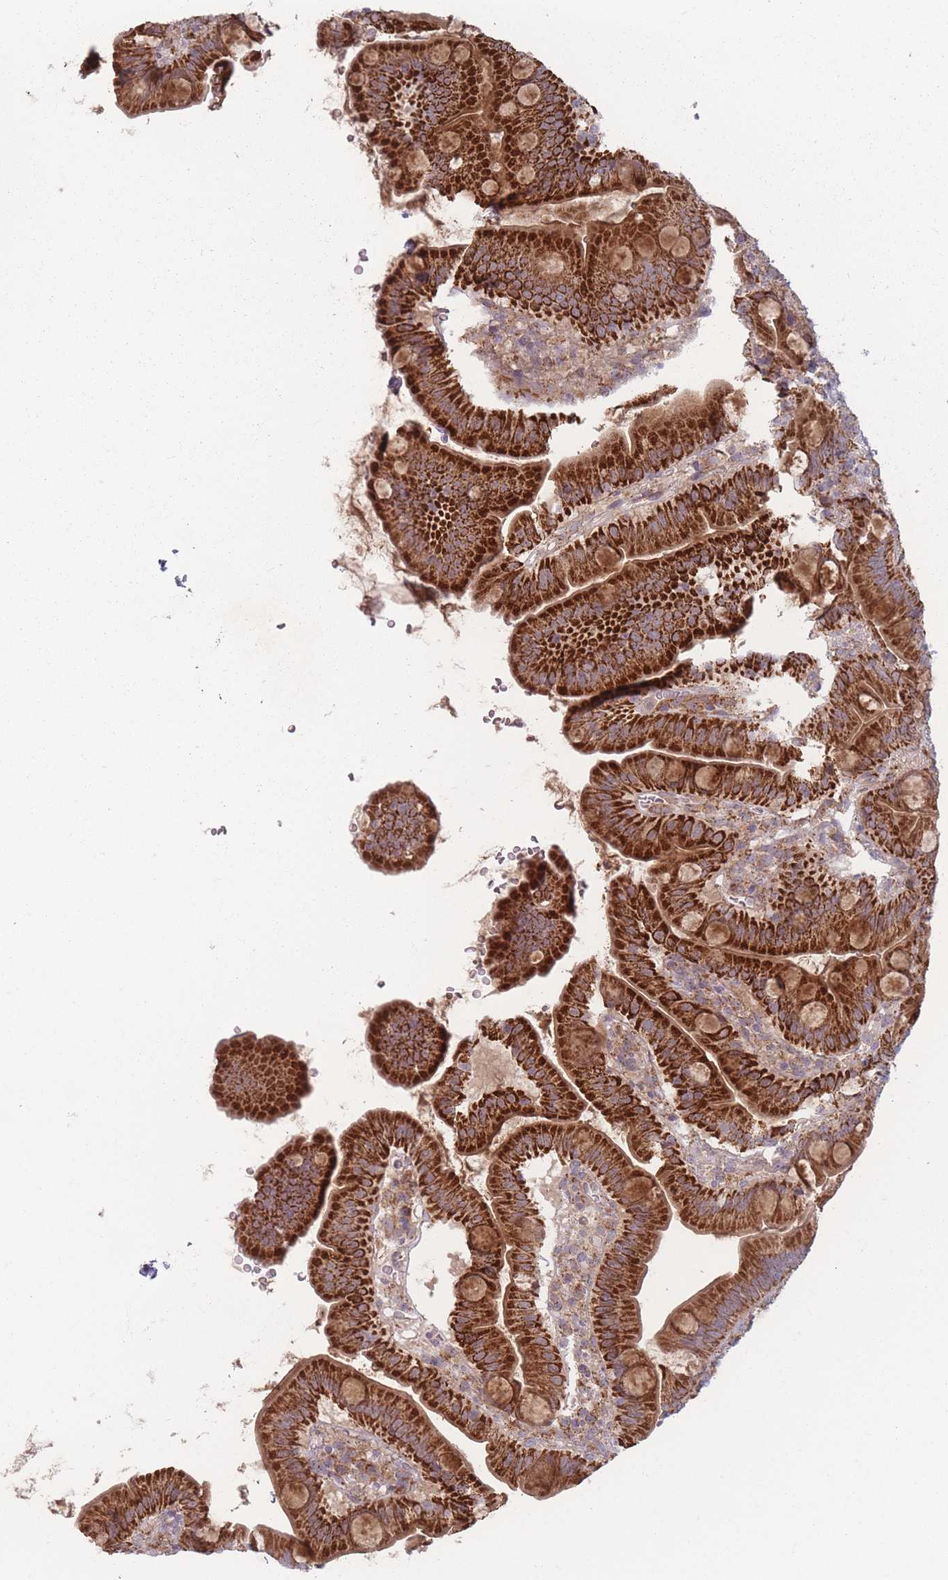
{"staining": {"intensity": "strong", "quantity": ">75%", "location": "cytoplasmic/membranous"}, "tissue": "small intestine", "cell_type": "Glandular cells", "image_type": "normal", "snomed": [{"axis": "morphology", "description": "Normal tissue, NOS"}, {"axis": "topography", "description": "Small intestine"}], "caption": "Immunohistochemistry micrograph of unremarkable small intestine: small intestine stained using IHC reveals high levels of strong protein expression localized specifically in the cytoplasmic/membranous of glandular cells, appearing as a cytoplasmic/membranous brown color.", "gene": "OR10Q1", "patient": {"sex": "female", "age": 68}}